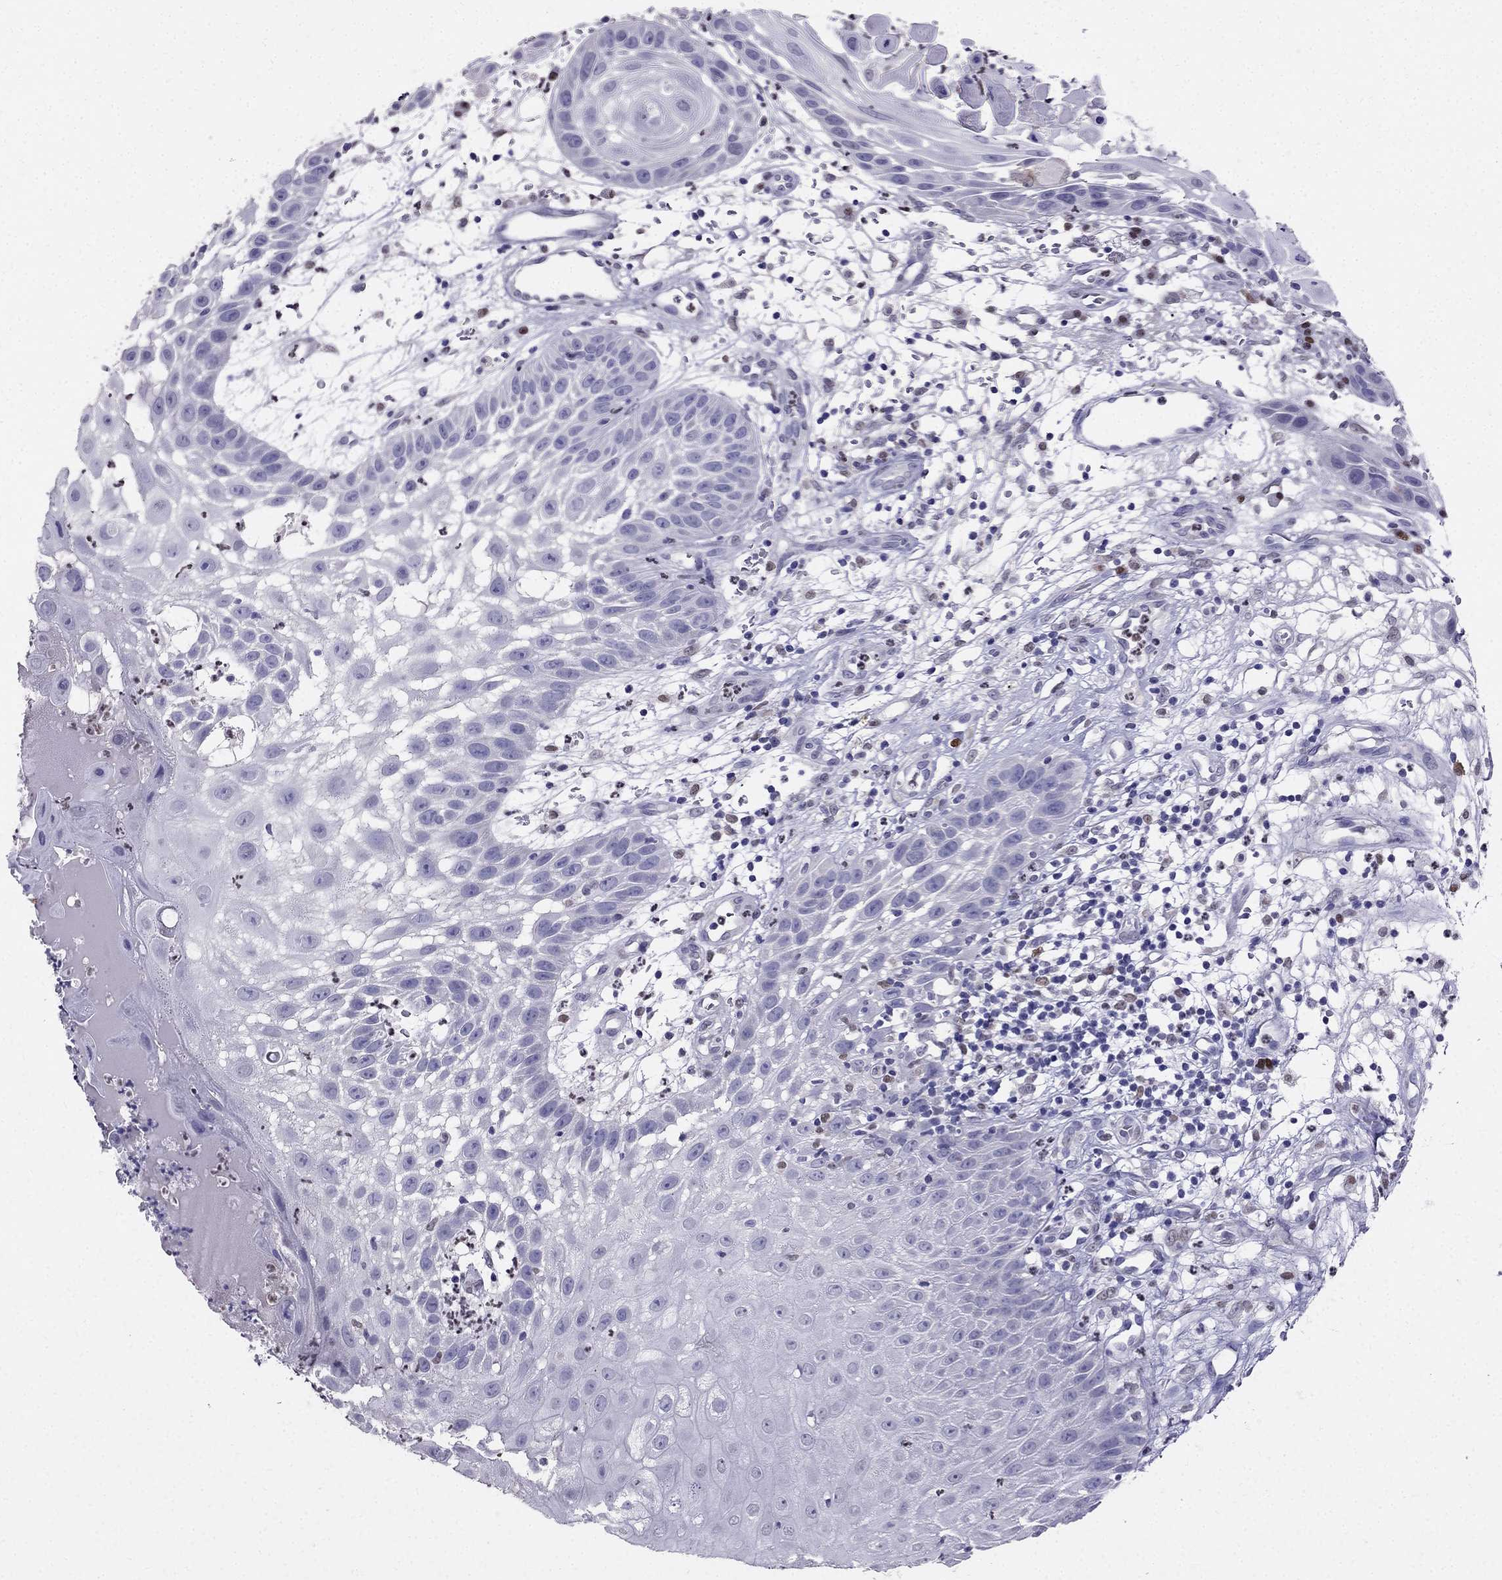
{"staining": {"intensity": "negative", "quantity": "none", "location": "none"}, "tissue": "skin cancer", "cell_type": "Tumor cells", "image_type": "cancer", "snomed": [{"axis": "morphology", "description": "Normal tissue, NOS"}, {"axis": "morphology", "description": "Squamous cell carcinoma, NOS"}, {"axis": "topography", "description": "Skin"}], "caption": "Skin squamous cell carcinoma stained for a protein using immunohistochemistry (IHC) displays no positivity tumor cells.", "gene": "ARID3A", "patient": {"sex": "male", "age": 79}}